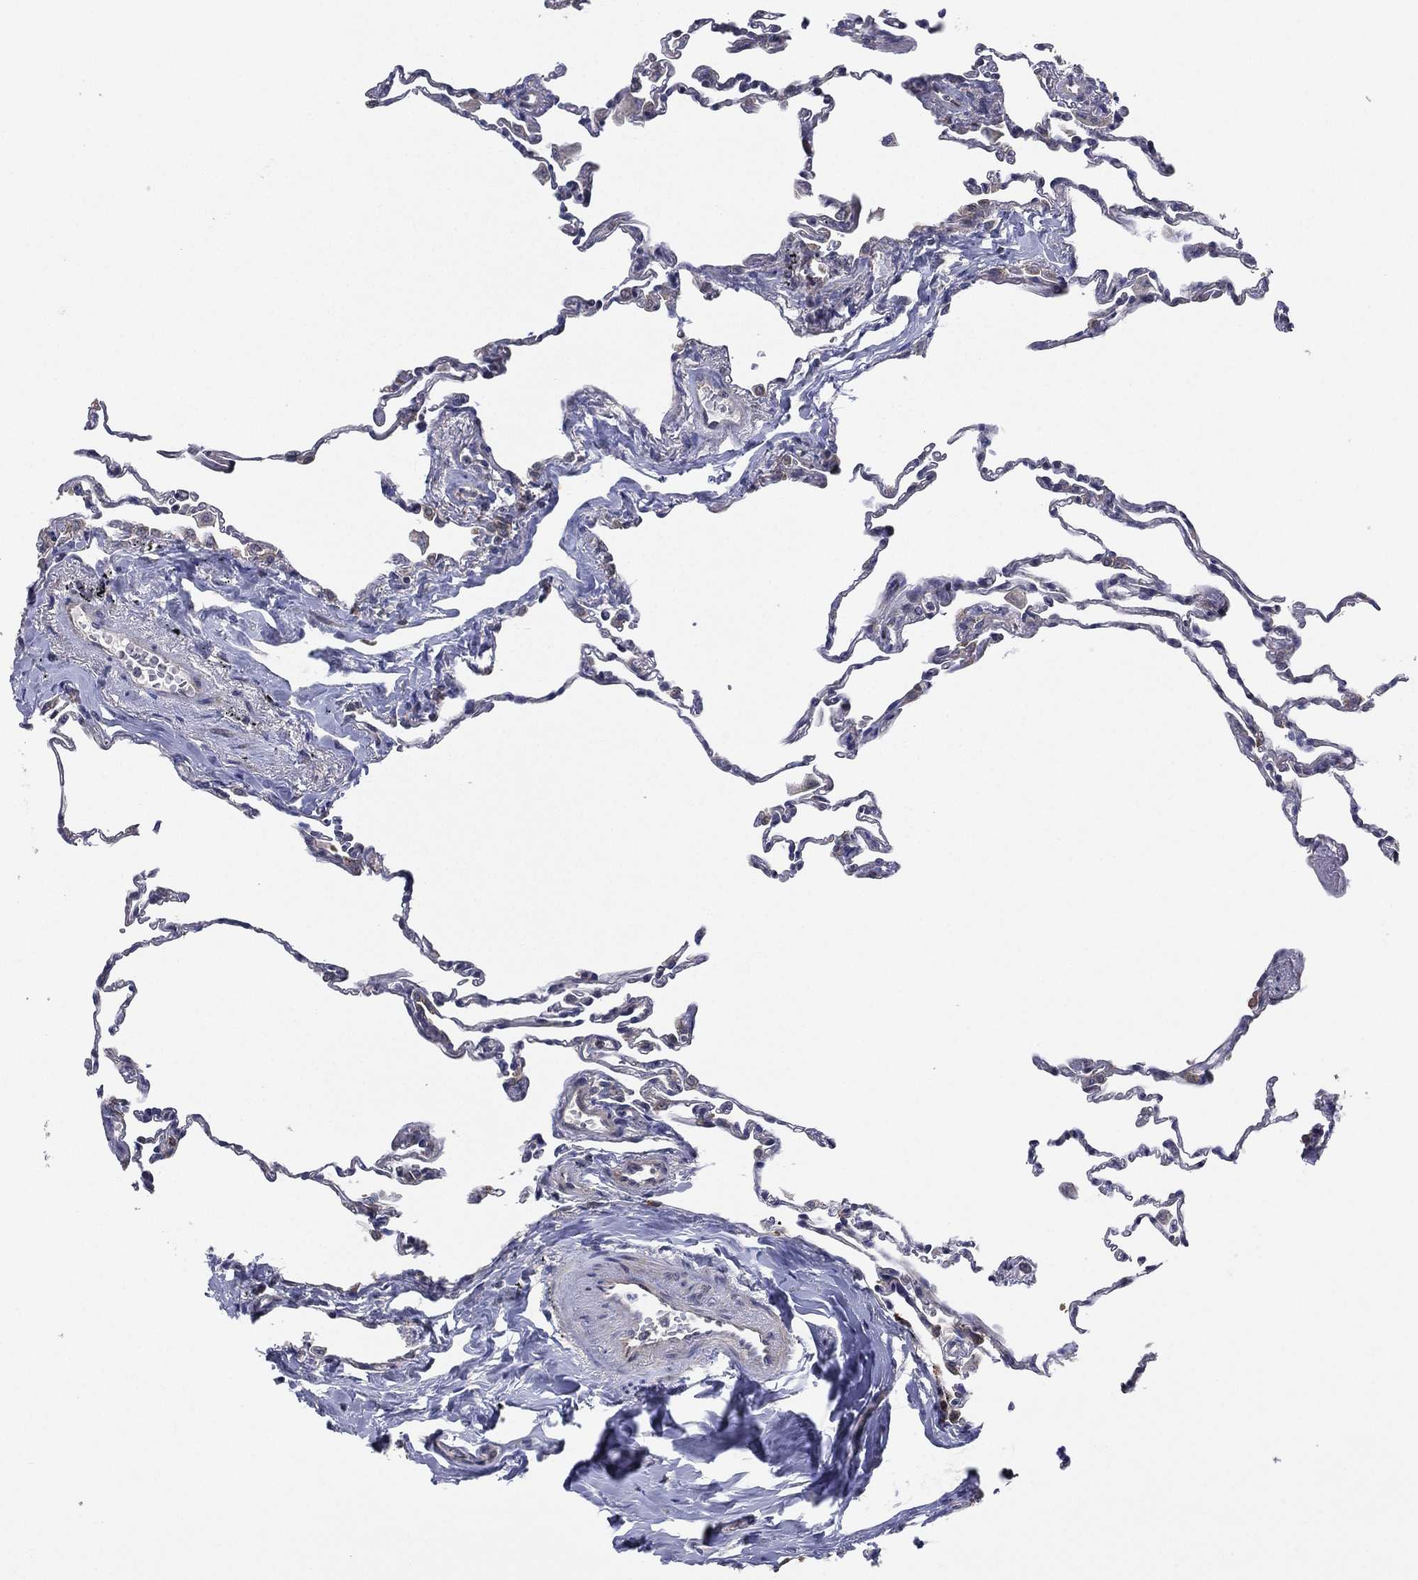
{"staining": {"intensity": "negative", "quantity": "none", "location": "none"}, "tissue": "lung", "cell_type": "Alveolar cells", "image_type": "normal", "snomed": [{"axis": "morphology", "description": "Normal tissue, NOS"}, {"axis": "topography", "description": "Lung"}], "caption": "Lung stained for a protein using IHC displays no expression alveolar cells.", "gene": "KAT14", "patient": {"sex": "female", "age": 57}}